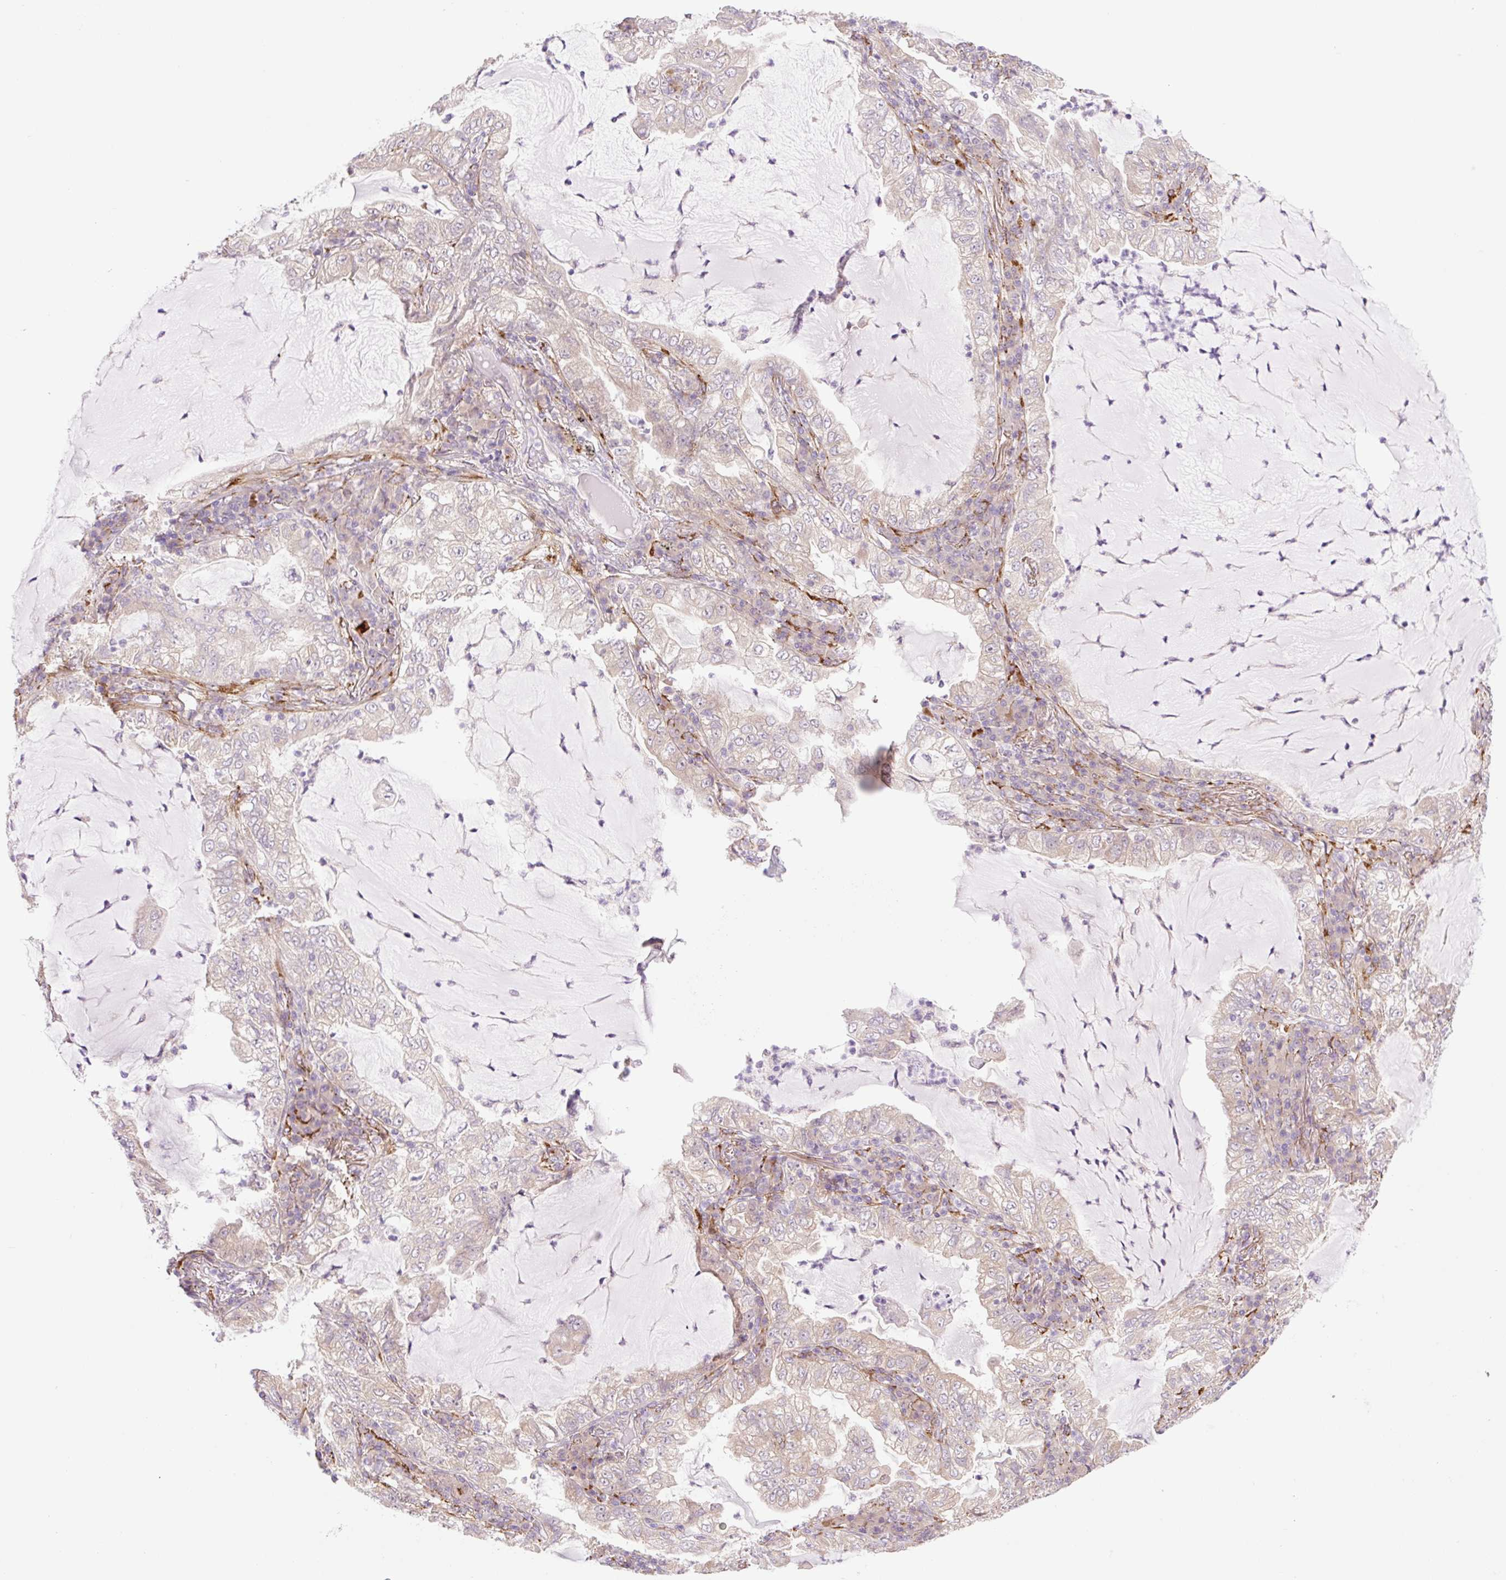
{"staining": {"intensity": "weak", "quantity": "25%-75%", "location": "cytoplasmic/membranous"}, "tissue": "lung cancer", "cell_type": "Tumor cells", "image_type": "cancer", "snomed": [{"axis": "morphology", "description": "Adenocarcinoma, NOS"}, {"axis": "topography", "description": "Lung"}], "caption": "Lung cancer (adenocarcinoma) was stained to show a protein in brown. There is low levels of weak cytoplasmic/membranous positivity in about 25%-75% of tumor cells.", "gene": "COL5A1", "patient": {"sex": "female", "age": 73}}